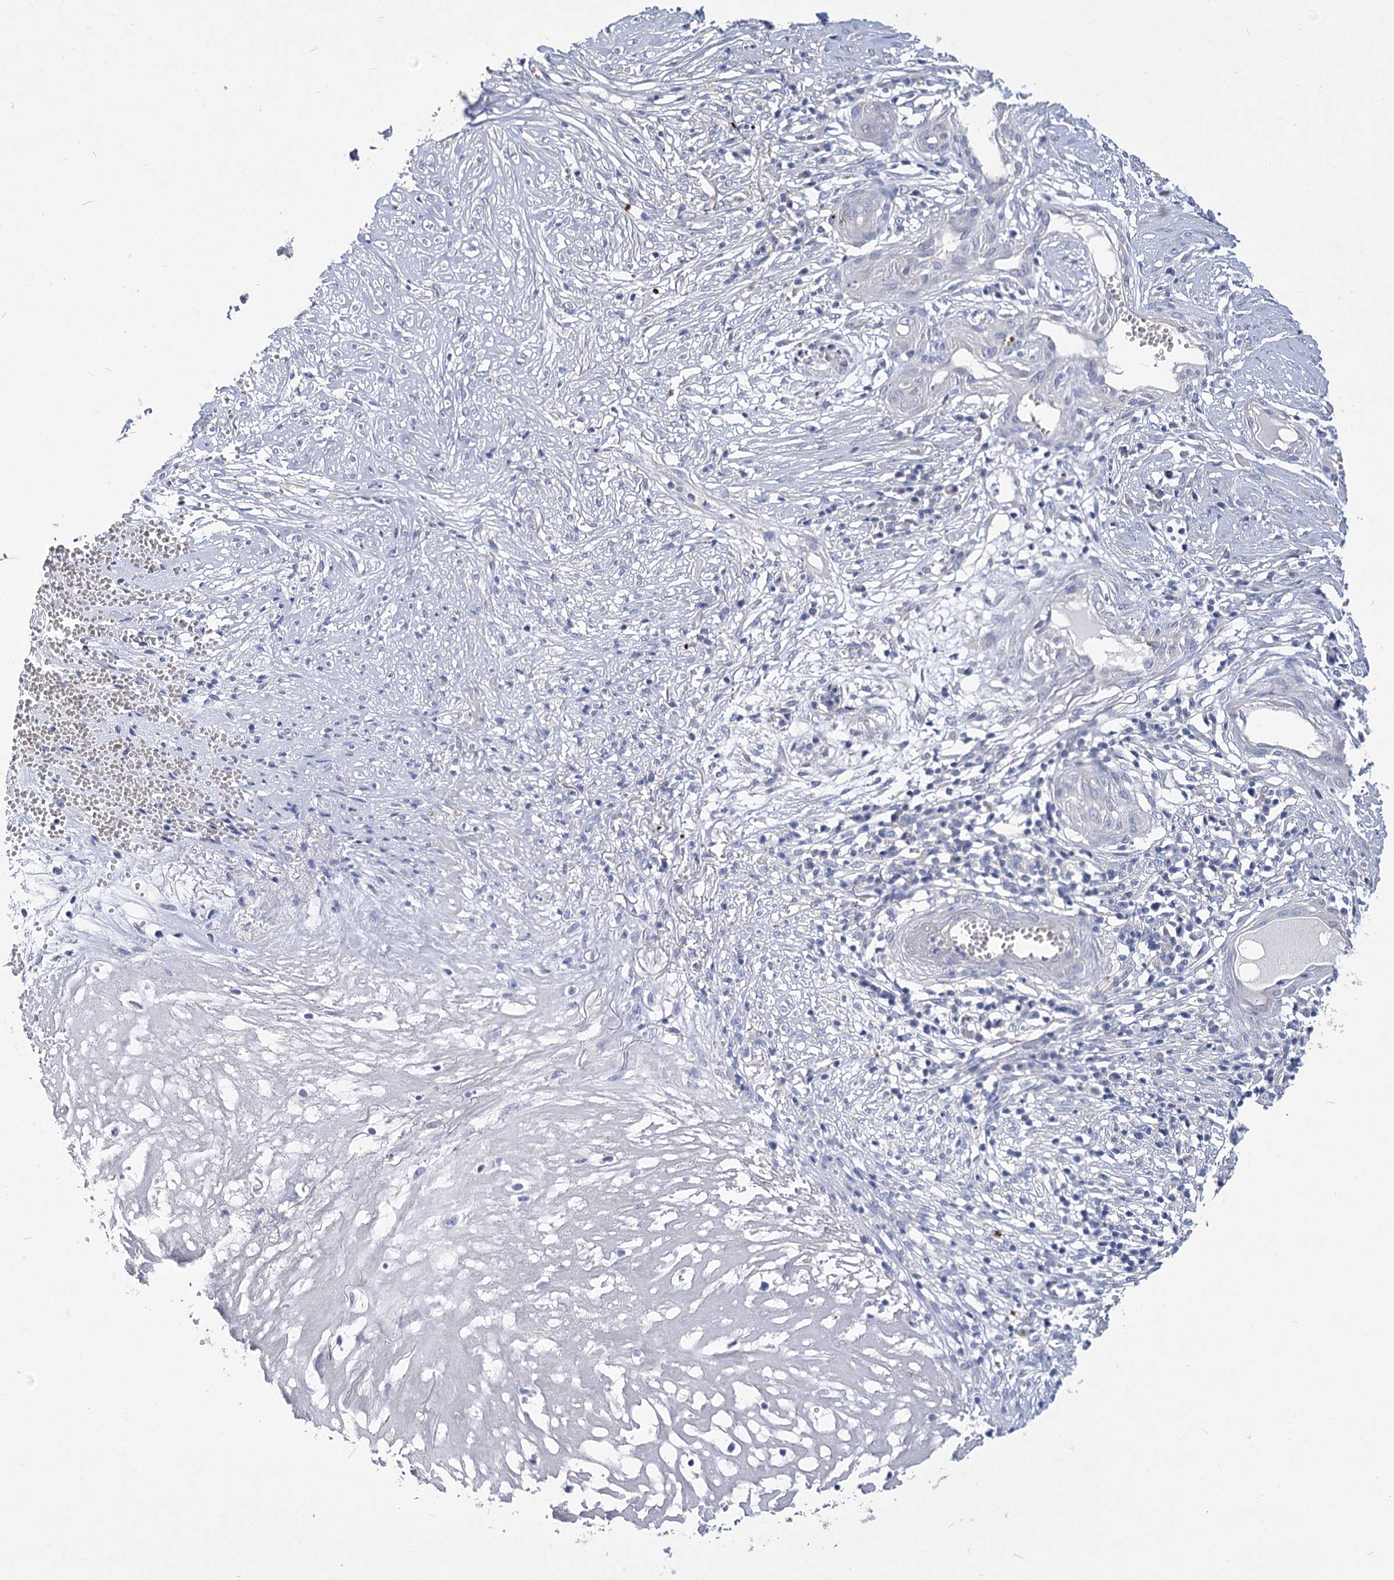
{"staining": {"intensity": "negative", "quantity": "none", "location": "none"}, "tissue": "skin cancer", "cell_type": "Tumor cells", "image_type": "cancer", "snomed": [{"axis": "morphology", "description": "Basal cell carcinoma"}, {"axis": "topography", "description": "Skin"}], "caption": "Human skin cancer (basal cell carcinoma) stained for a protein using immunohistochemistry reveals no expression in tumor cells.", "gene": "SLC9A3", "patient": {"sex": "female", "age": 64}}